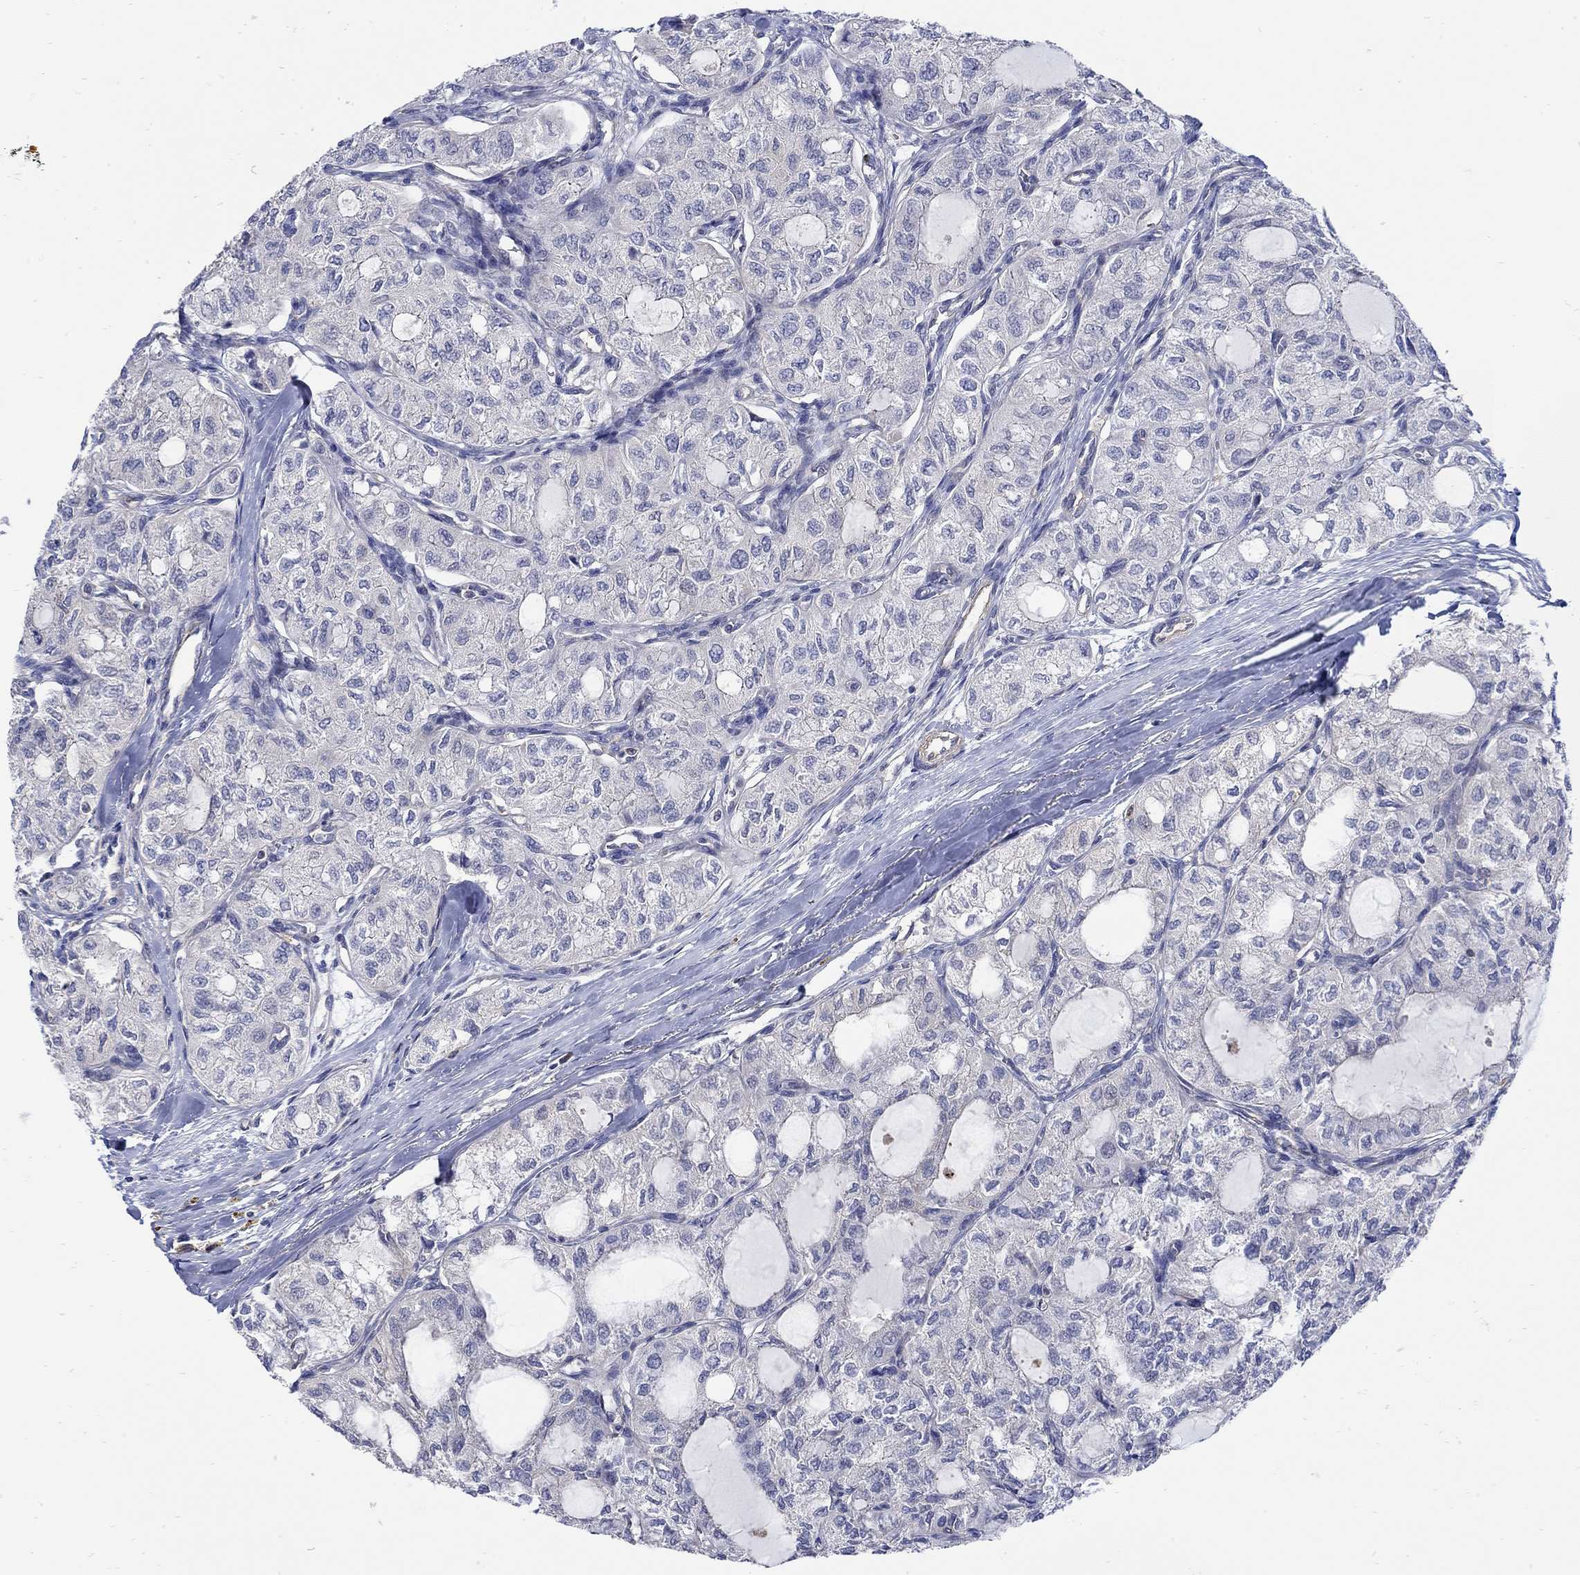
{"staining": {"intensity": "negative", "quantity": "none", "location": "none"}, "tissue": "thyroid cancer", "cell_type": "Tumor cells", "image_type": "cancer", "snomed": [{"axis": "morphology", "description": "Follicular adenoma carcinoma, NOS"}, {"axis": "topography", "description": "Thyroid gland"}], "caption": "The micrograph exhibits no staining of tumor cells in follicular adenoma carcinoma (thyroid).", "gene": "TEKT3", "patient": {"sex": "male", "age": 75}}